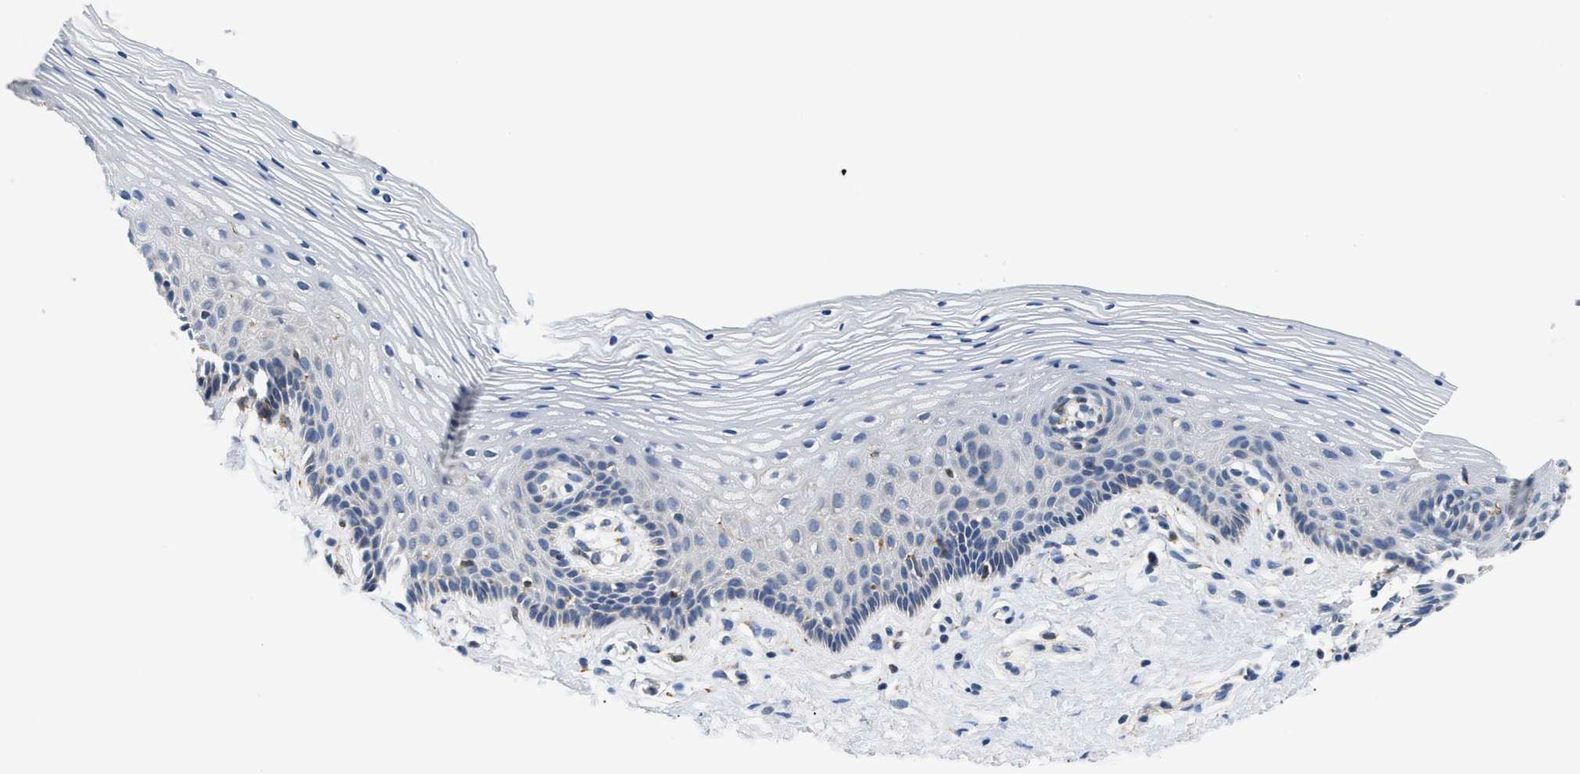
{"staining": {"intensity": "negative", "quantity": "none", "location": "none"}, "tissue": "vagina", "cell_type": "Squamous epithelial cells", "image_type": "normal", "snomed": [{"axis": "morphology", "description": "Normal tissue, NOS"}, {"axis": "topography", "description": "Vagina"}], "caption": "Immunohistochemistry (IHC) of normal human vagina shows no staining in squamous epithelial cells. (DAB immunohistochemistry (IHC) with hematoxylin counter stain).", "gene": "HDHD3", "patient": {"sex": "female", "age": 32}}